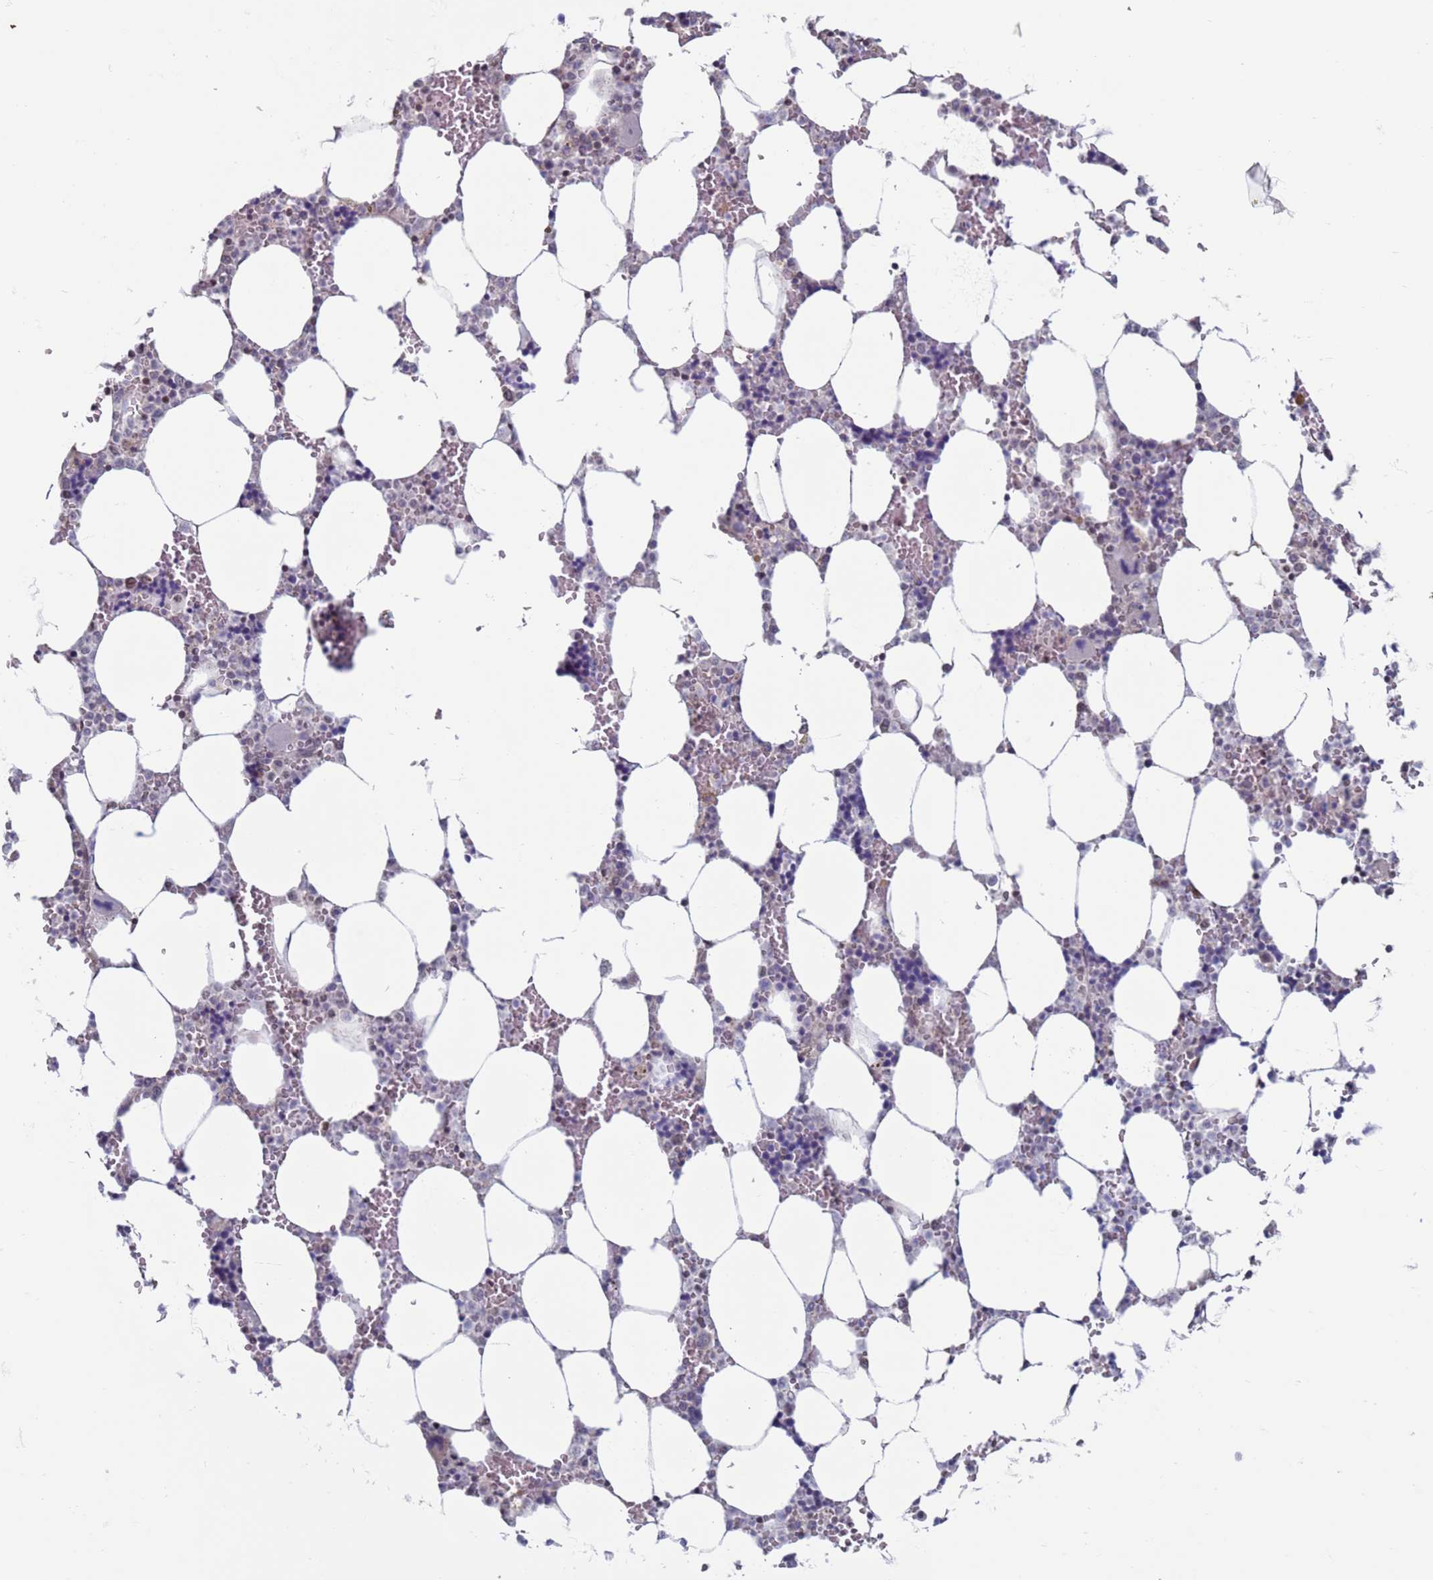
{"staining": {"intensity": "negative", "quantity": "none", "location": "none"}, "tissue": "bone marrow", "cell_type": "Hematopoietic cells", "image_type": "normal", "snomed": [{"axis": "morphology", "description": "Normal tissue, NOS"}, {"axis": "topography", "description": "Bone marrow"}], "caption": "Immunohistochemistry (IHC) of benign human bone marrow reveals no expression in hematopoietic cells.", "gene": "SAE1", "patient": {"sex": "male", "age": 64}}